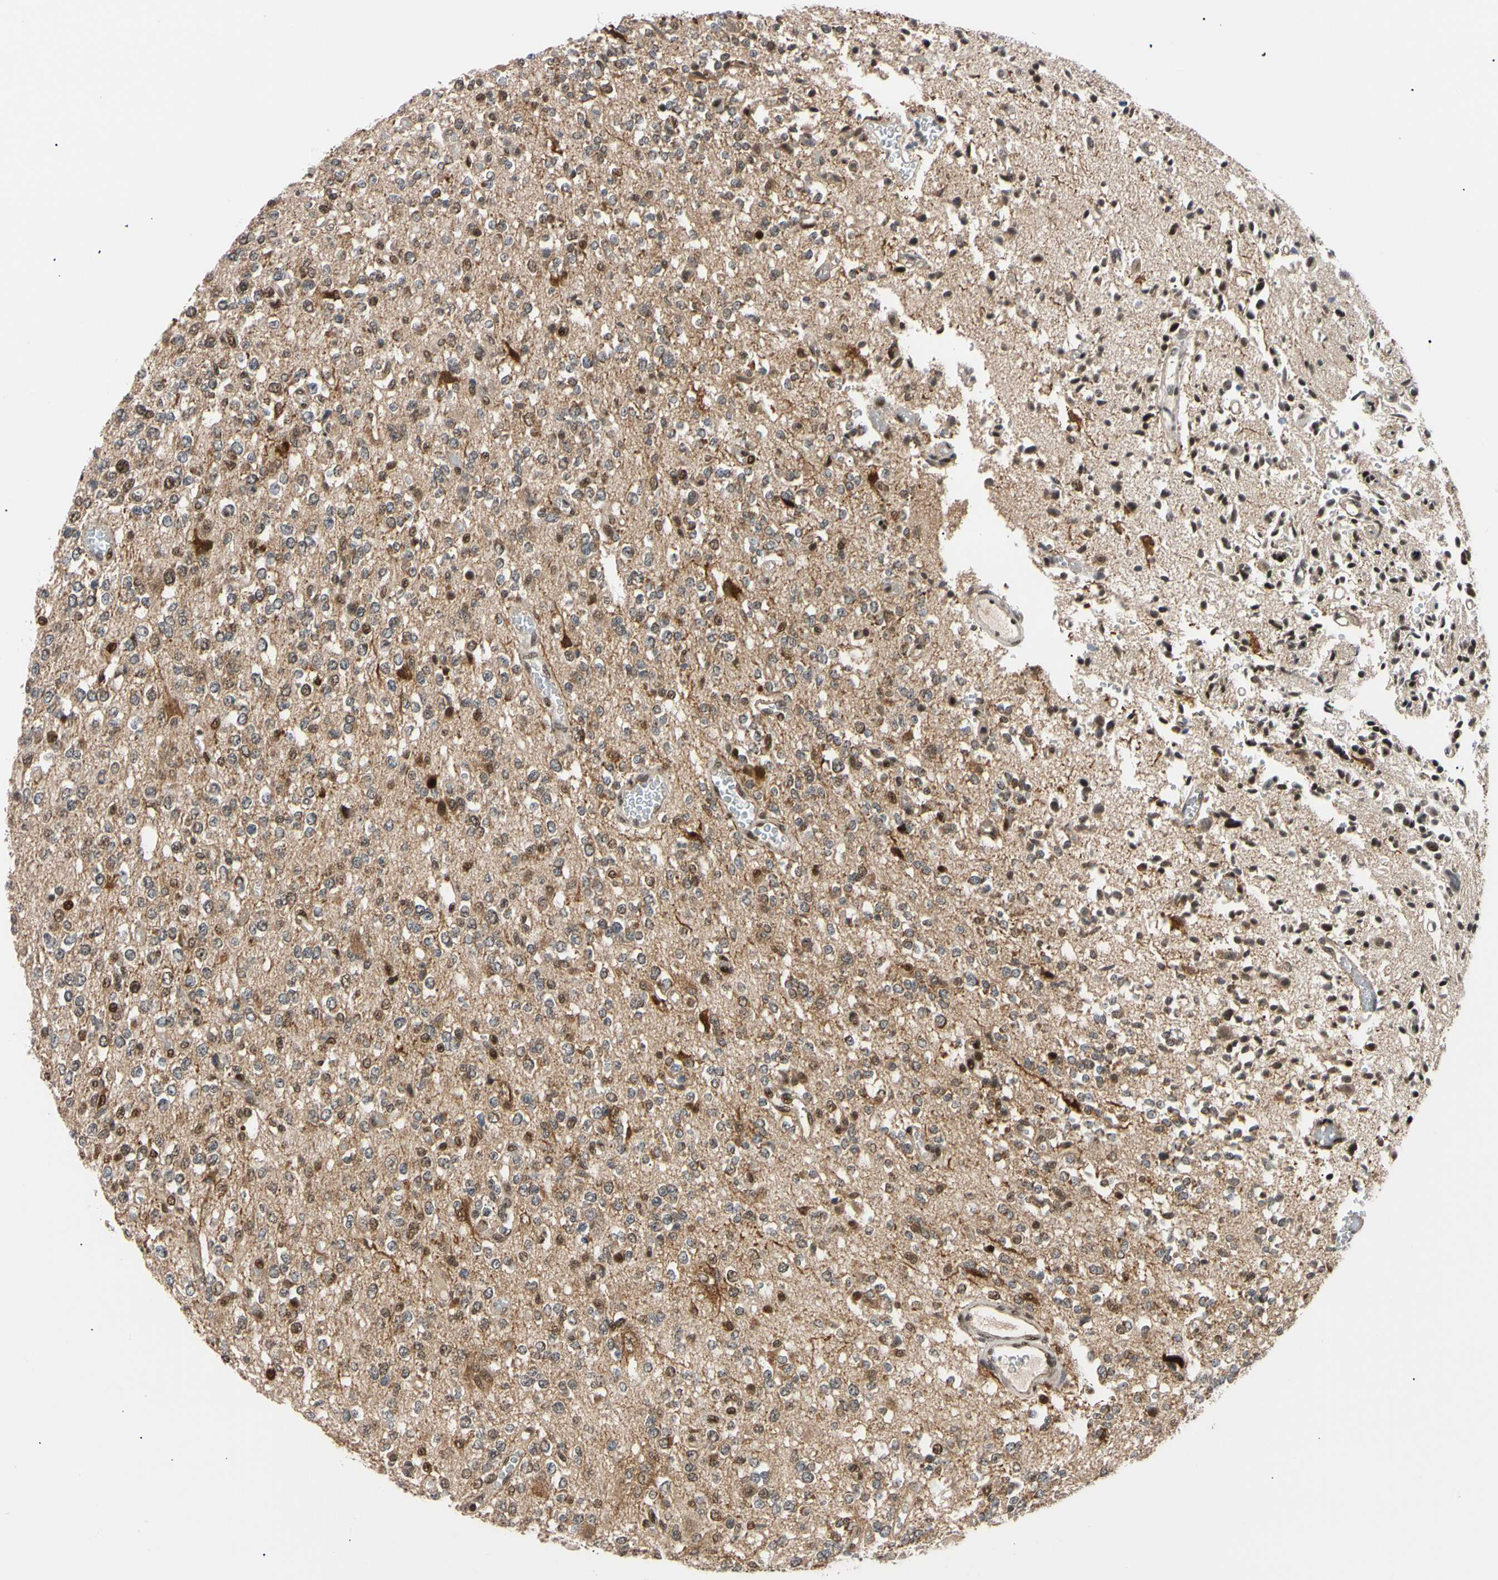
{"staining": {"intensity": "moderate", "quantity": "25%-75%", "location": "cytoplasmic/membranous,nuclear"}, "tissue": "glioma", "cell_type": "Tumor cells", "image_type": "cancer", "snomed": [{"axis": "morphology", "description": "Glioma, malignant, Low grade"}, {"axis": "topography", "description": "Brain"}], "caption": "This micrograph demonstrates immunohistochemistry staining of human malignant glioma (low-grade), with medium moderate cytoplasmic/membranous and nuclear expression in about 25%-75% of tumor cells.", "gene": "E2F1", "patient": {"sex": "male", "age": 38}}